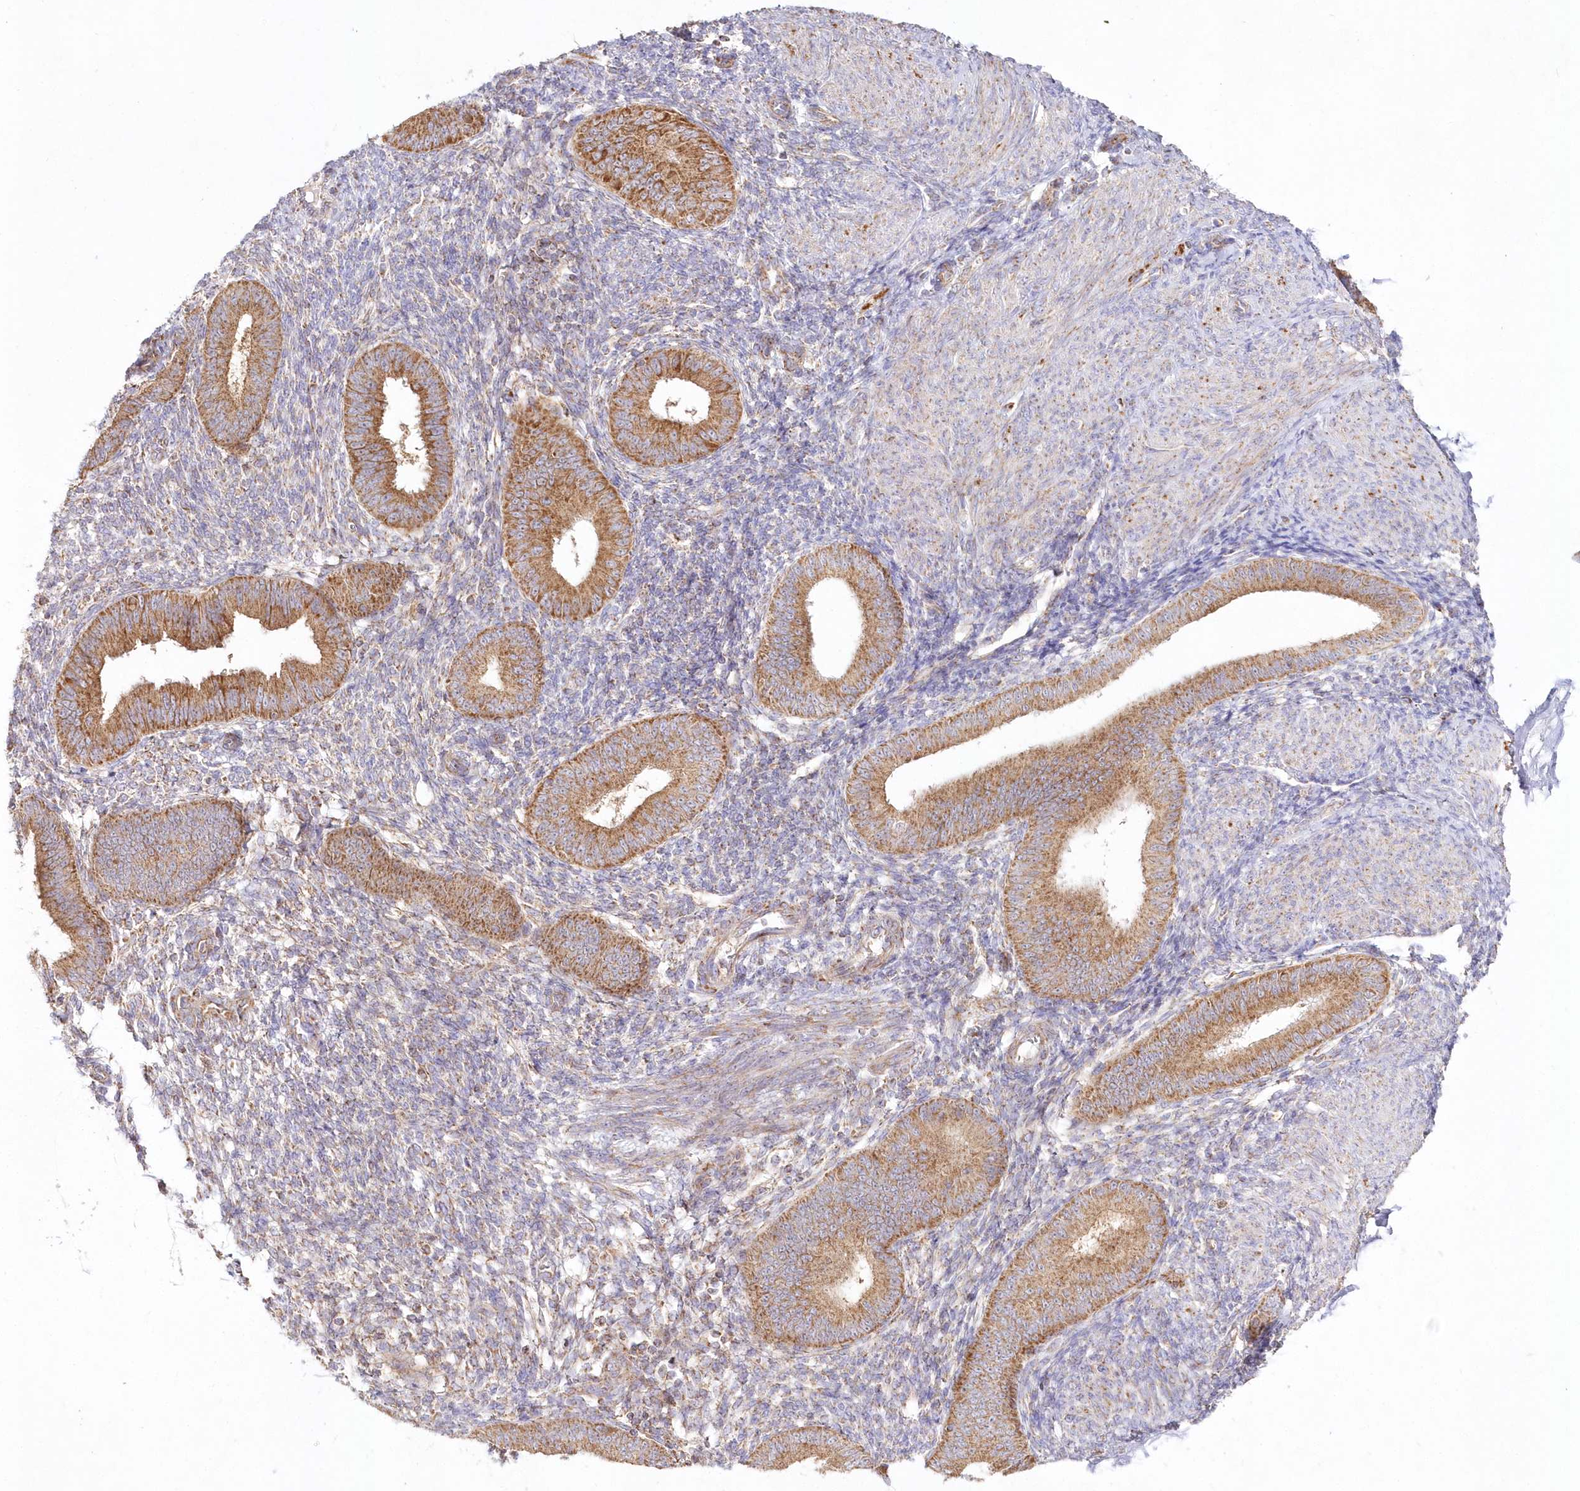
{"staining": {"intensity": "negative", "quantity": "none", "location": "none"}, "tissue": "endometrium", "cell_type": "Cells in endometrial stroma", "image_type": "normal", "snomed": [{"axis": "morphology", "description": "Normal tissue, NOS"}, {"axis": "topography", "description": "Uterus"}, {"axis": "topography", "description": "Endometrium"}], "caption": "This image is of unremarkable endometrium stained with IHC to label a protein in brown with the nuclei are counter-stained blue. There is no positivity in cells in endometrial stroma.", "gene": "DNA2", "patient": {"sex": "female", "age": 48}}